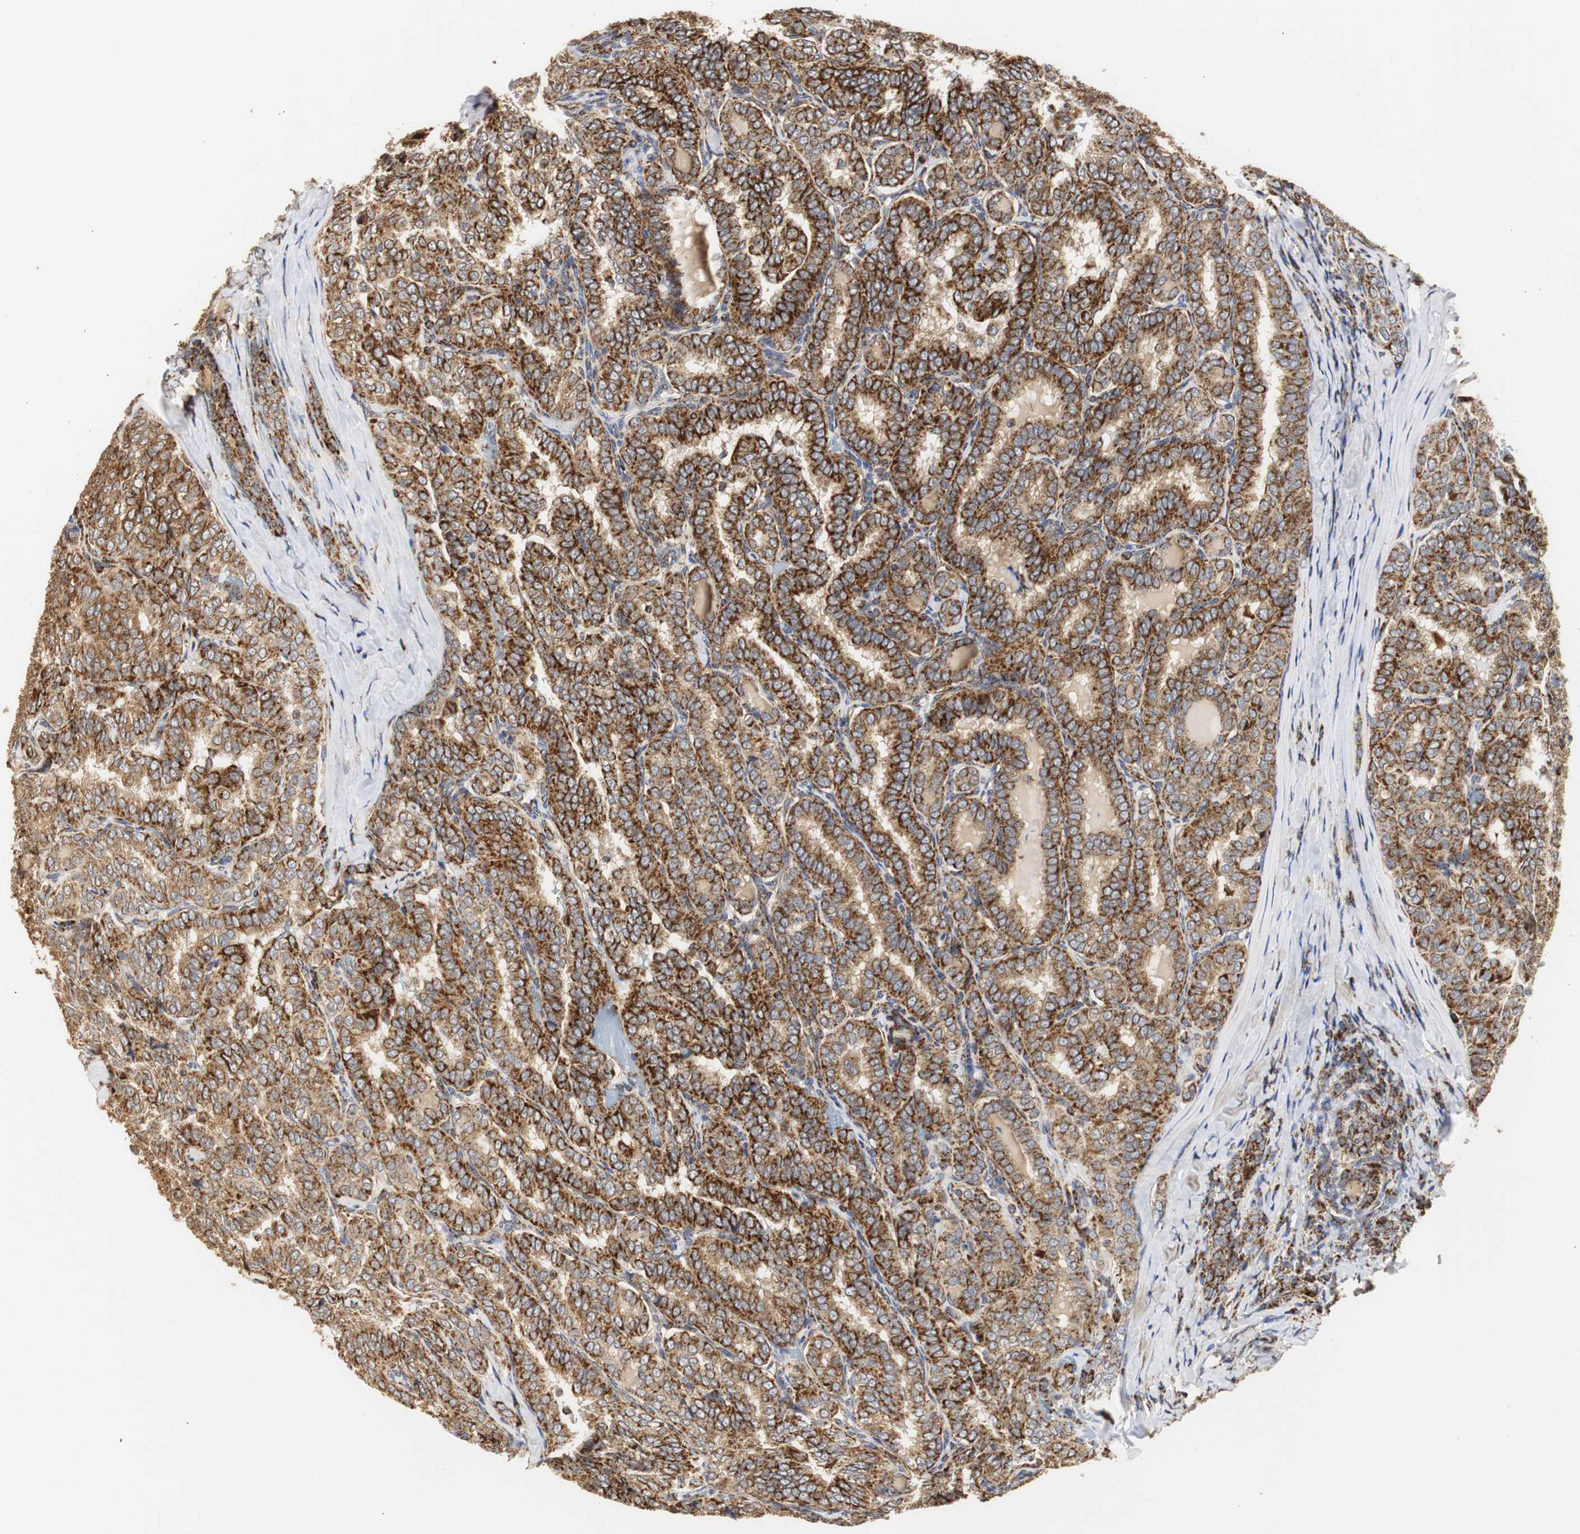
{"staining": {"intensity": "strong", "quantity": ">75%", "location": "cytoplasmic/membranous"}, "tissue": "thyroid cancer", "cell_type": "Tumor cells", "image_type": "cancer", "snomed": [{"axis": "morphology", "description": "Normal tissue, NOS"}, {"axis": "morphology", "description": "Papillary adenocarcinoma, NOS"}, {"axis": "topography", "description": "Thyroid gland"}], "caption": "Immunohistochemistry of human thyroid cancer (papillary adenocarcinoma) demonstrates high levels of strong cytoplasmic/membranous staining in about >75% of tumor cells.", "gene": "HSD17B10", "patient": {"sex": "female", "age": 30}}